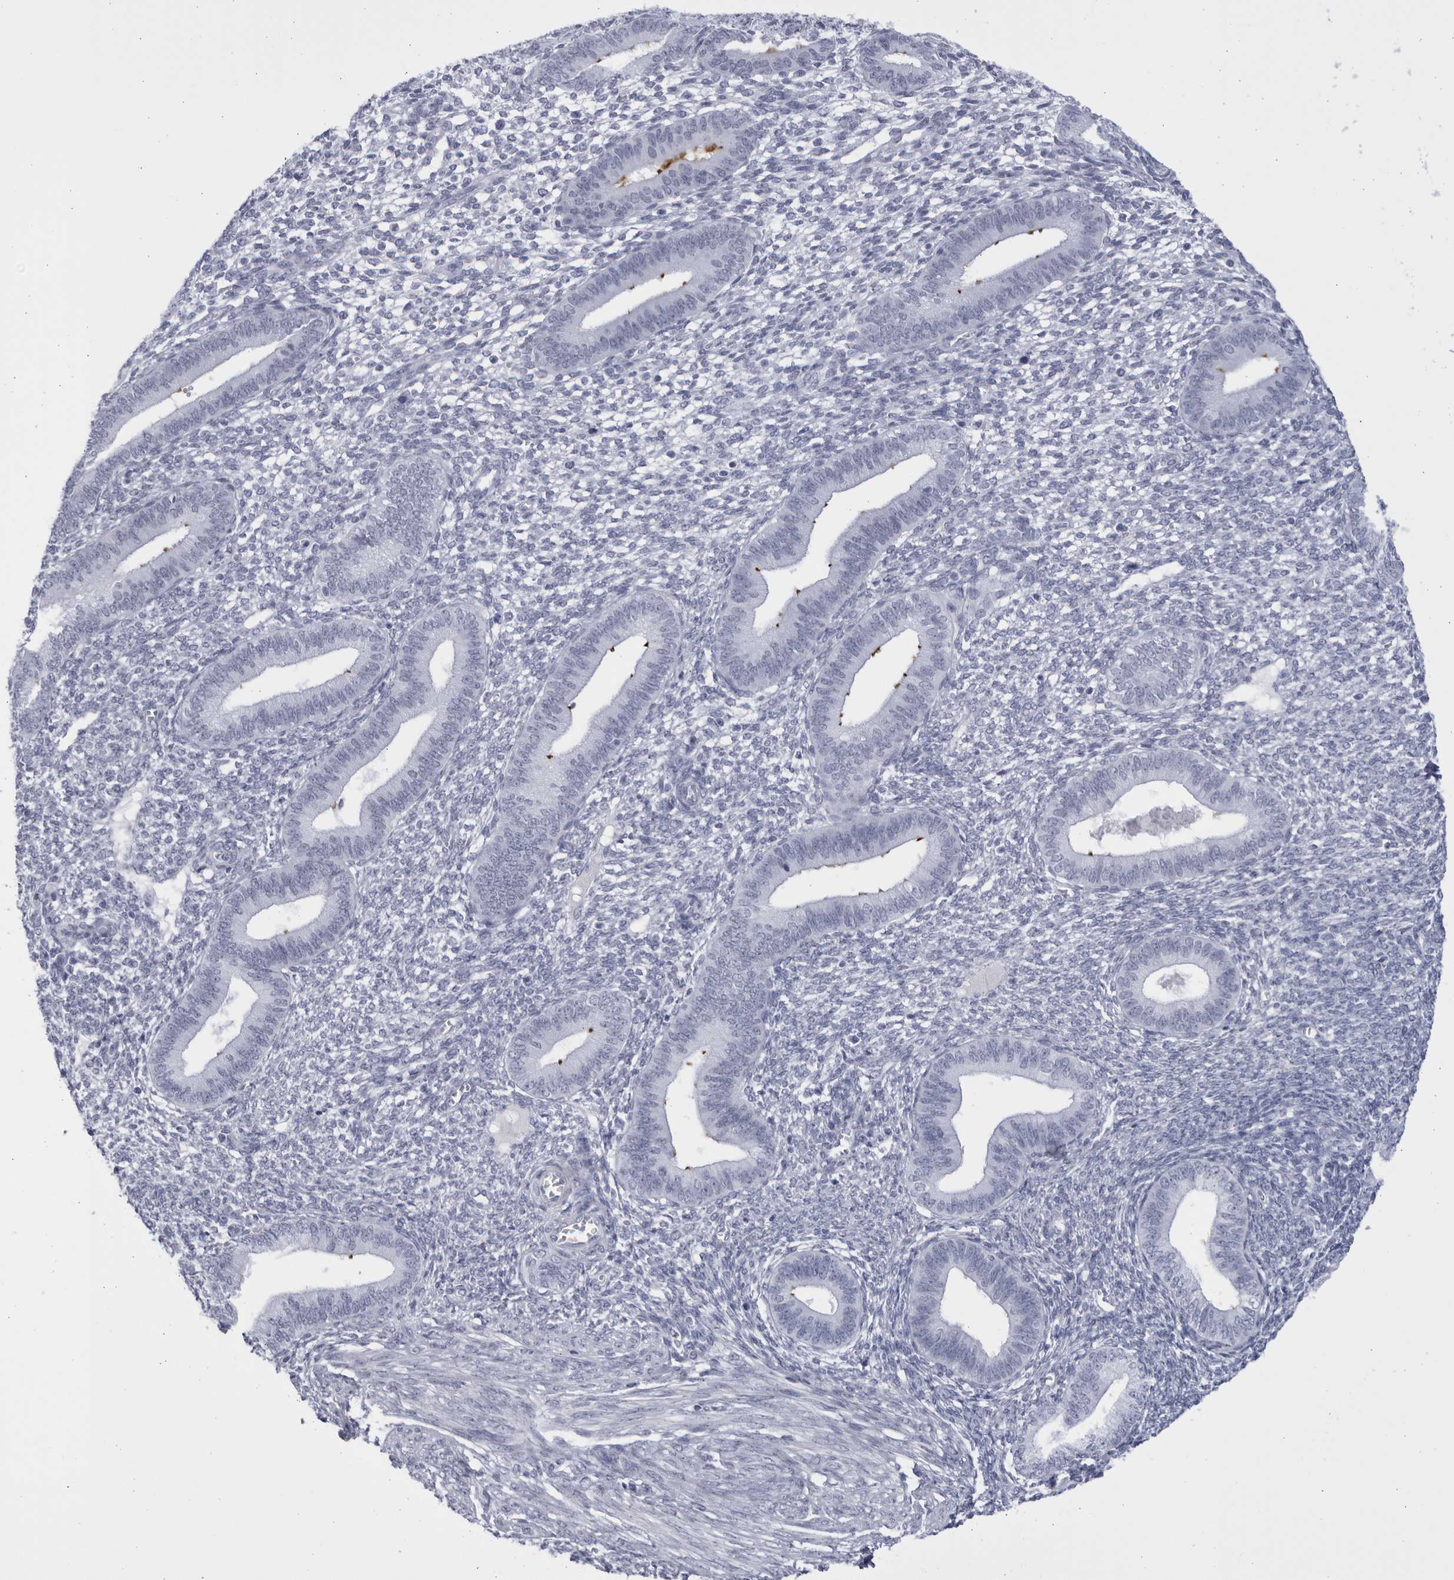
{"staining": {"intensity": "negative", "quantity": "none", "location": "none"}, "tissue": "endometrium", "cell_type": "Cells in endometrial stroma", "image_type": "normal", "snomed": [{"axis": "morphology", "description": "Normal tissue, NOS"}, {"axis": "topography", "description": "Endometrium"}], "caption": "High power microscopy histopathology image of an immunohistochemistry (IHC) photomicrograph of normal endometrium, revealing no significant staining in cells in endometrial stroma. (DAB immunohistochemistry visualized using brightfield microscopy, high magnification).", "gene": "CCDC181", "patient": {"sex": "female", "age": 46}}